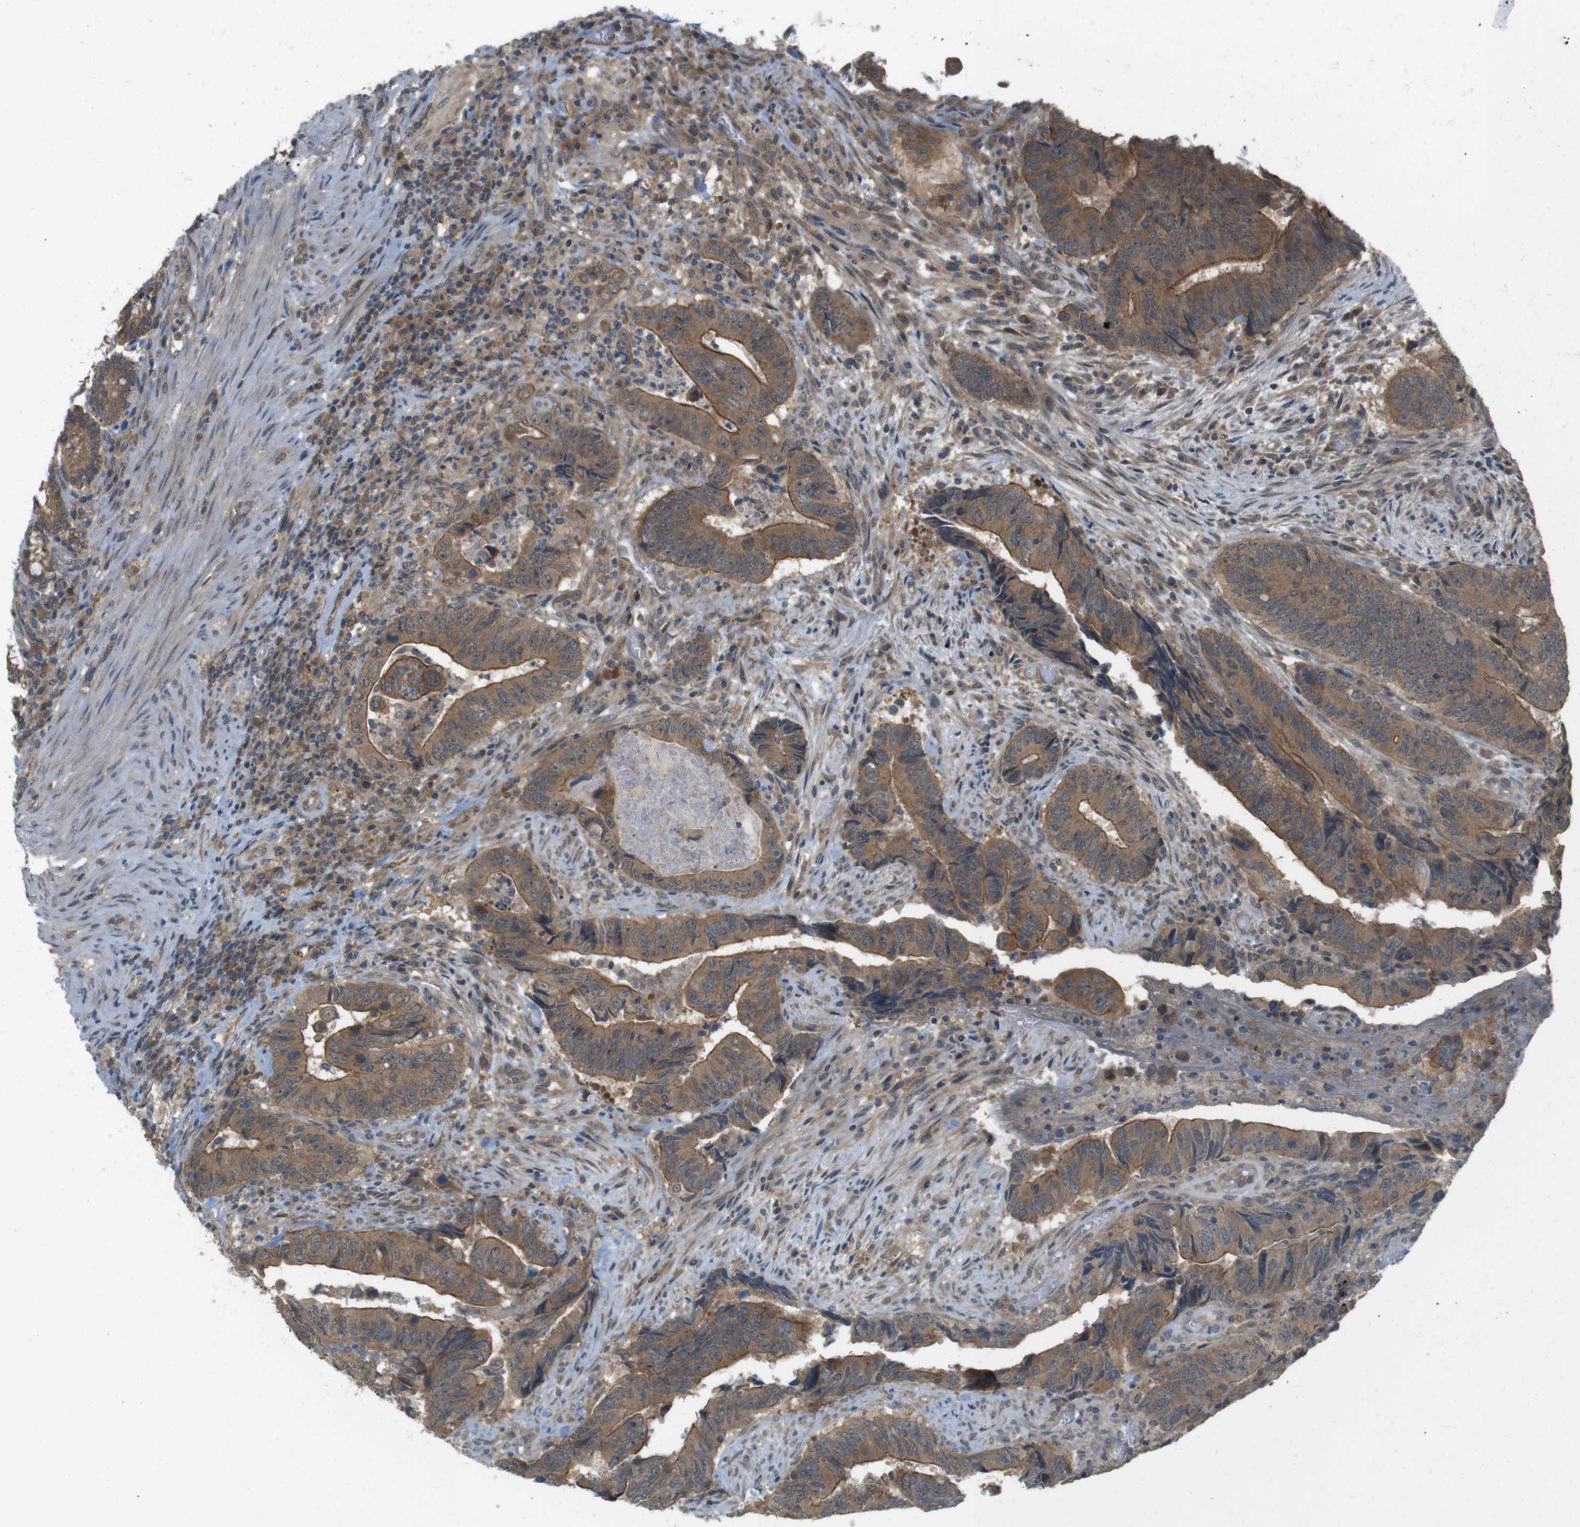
{"staining": {"intensity": "moderate", "quantity": ">75%", "location": "cytoplasmic/membranous"}, "tissue": "colorectal cancer", "cell_type": "Tumor cells", "image_type": "cancer", "snomed": [{"axis": "morphology", "description": "Normal tissue, NOS"}, {"axis": "morphology", "description": "Adenocarcinoma, NOS"}, {"axis": "topography", "description": "Colon"}], "caption": "Colorectal adenocarcinoma was stained to show a protein in brown. There is medium levels of moderate cytoplasmic/membranous staining in approximately >75% of tumor cells. Using DAB (3,3'-diaminobenzidine) (brown) and hematoxylin (blue) stains, captured at high magnification using brightfield microscopy.", "gene": "RNF130", "patient": {"sex": "male", "age": 56}}